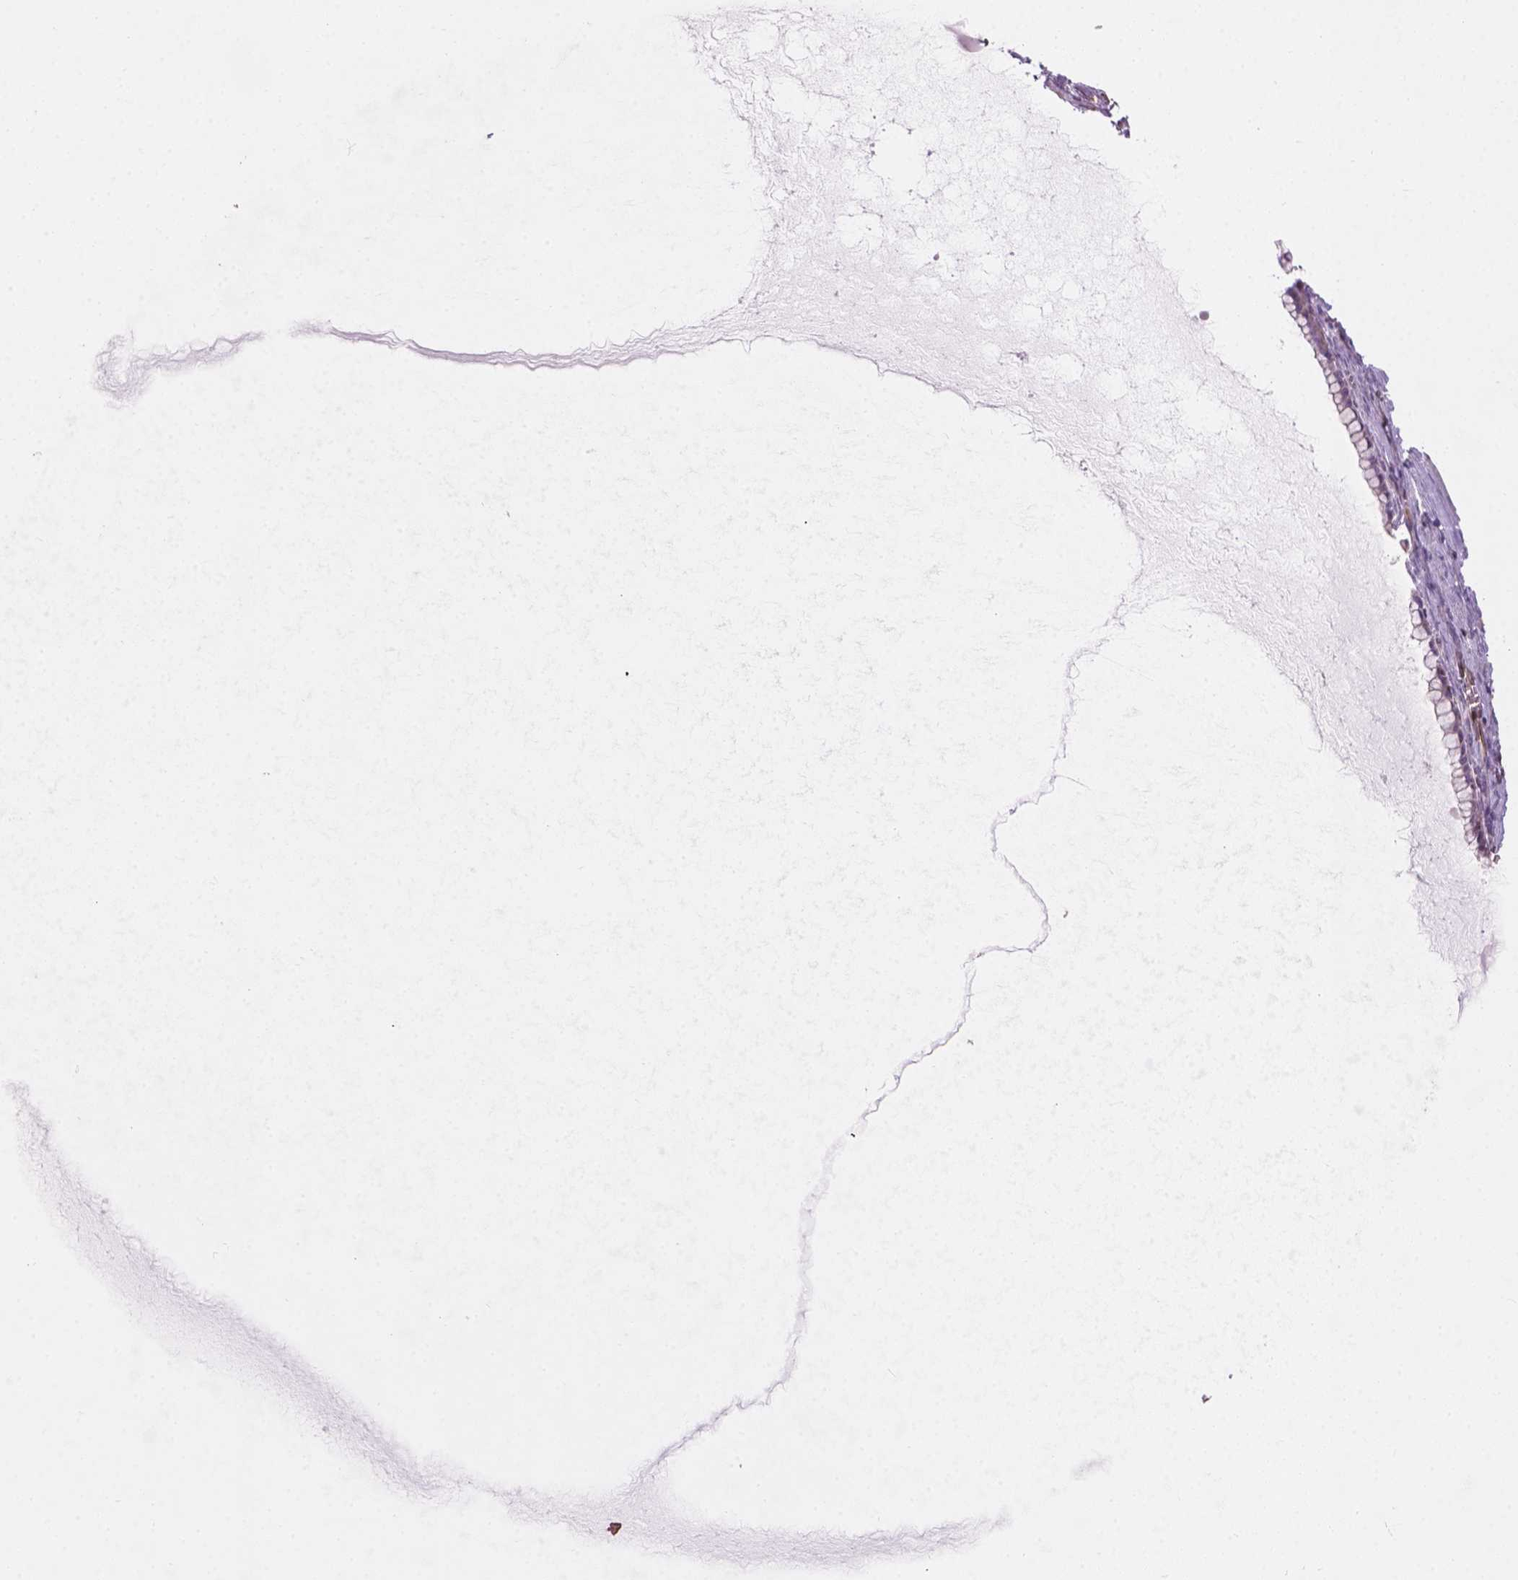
{"staining": {"intensity": "weak", "quantity": "<25%", "location": "nuclear"}, "tissue": "ovarian cancer", "cell_type": "Tumor cells", "image_type": "cancer", "snomed": [{"axis": "morphology", "description": "Cystadenocarcinoma, mucinous, NOS"}, {"axis": "topography", "description": "Ovary"}], "caption": "Photomicrograph shows no significant protein positivity in tumor cells of ovarian mucinous cystadenocarcinoma. (IHC, brightfield microscopy, high magnification).", "gene": "SMC2", "patient": {"sex": "female", "age": 41}}